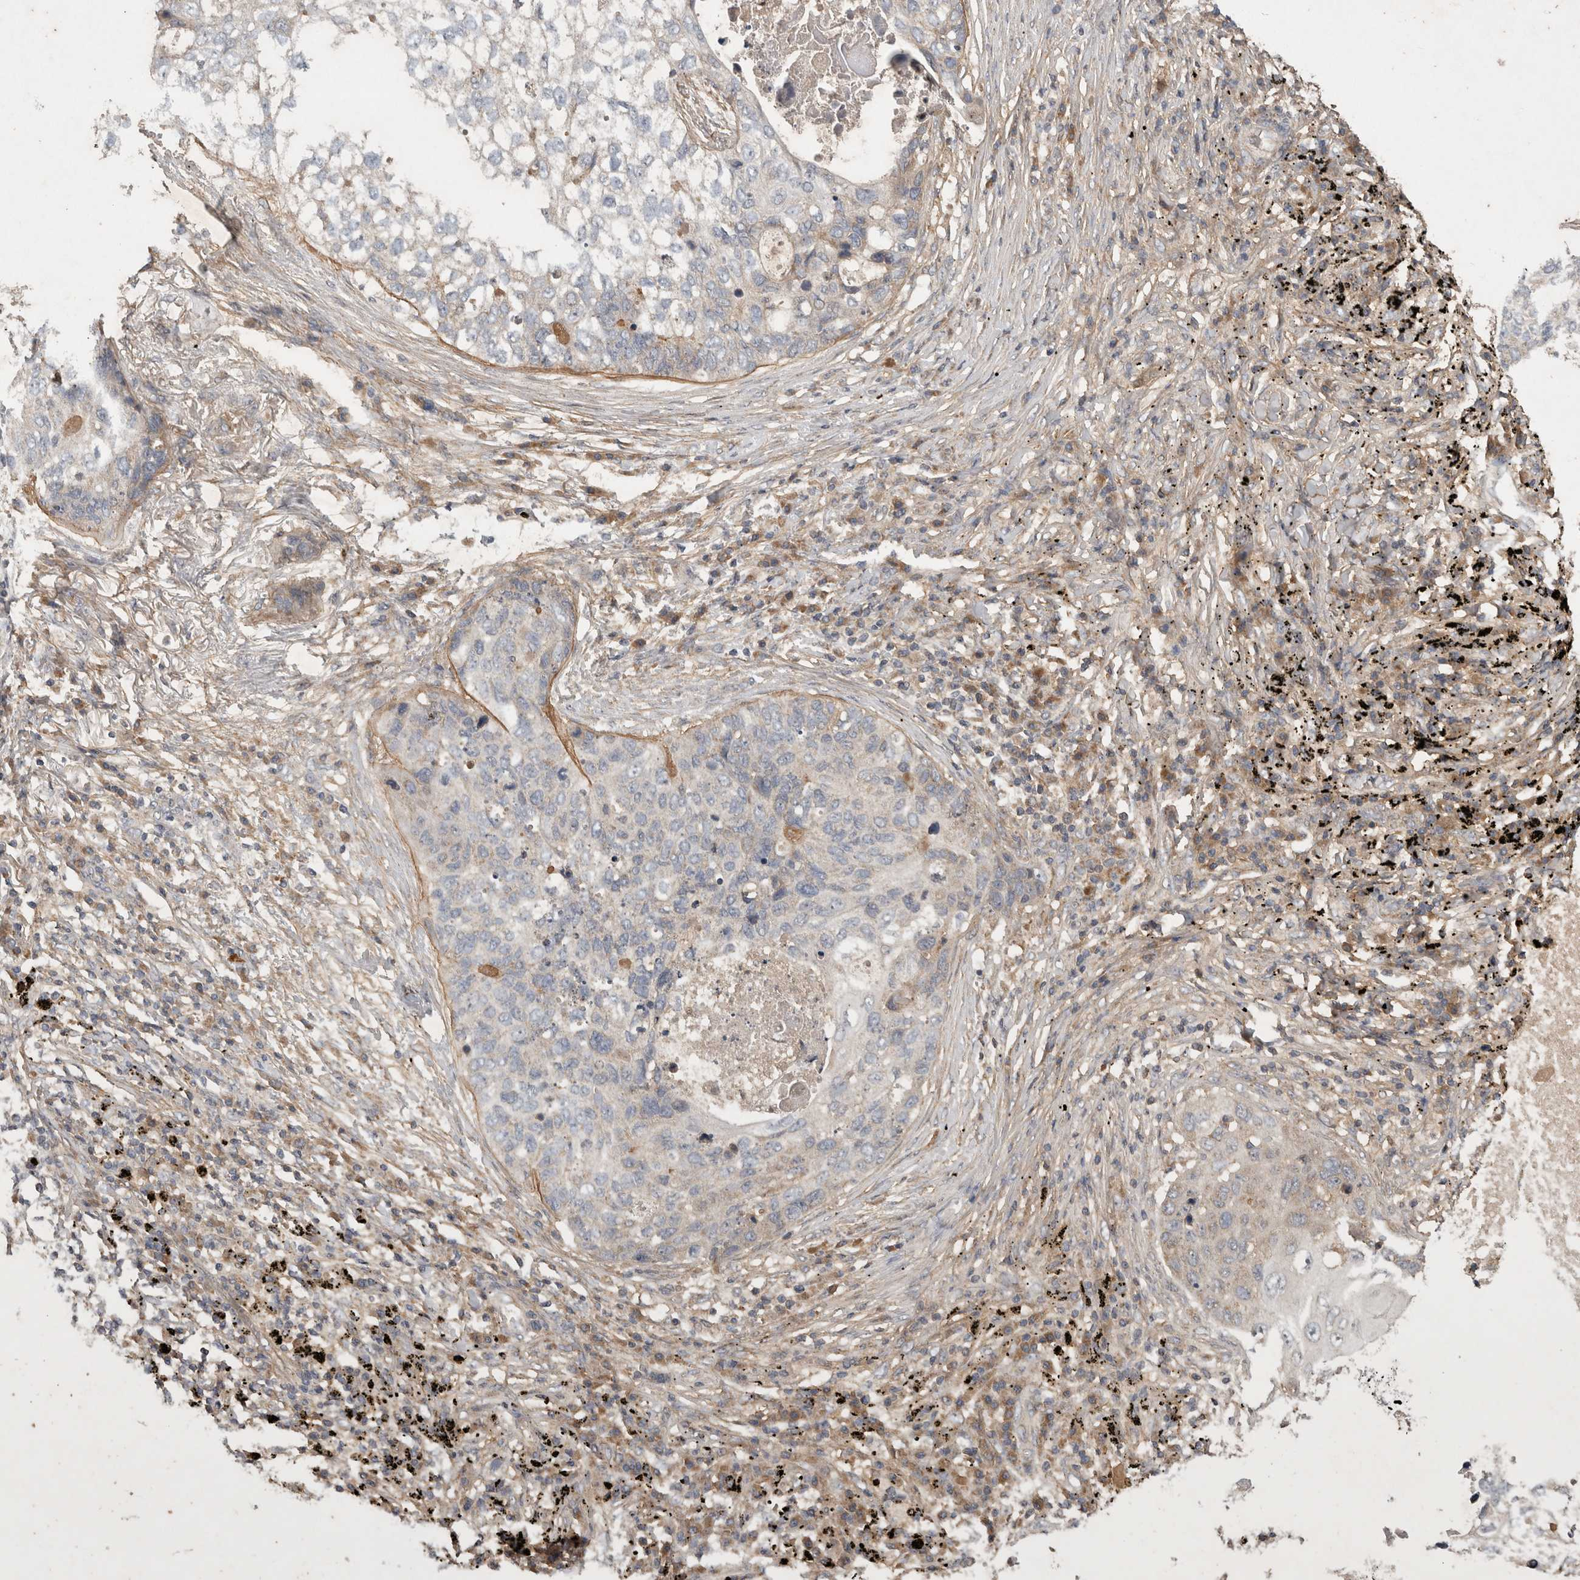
{"staining": {"intensity": "weak", "quantity": "<25%", "location": "cytoplasmic/membranous"}, "tissue": "lung cancer", "cell_type": "Tumor cells", "image_type": "cancer", "snomed": [{"axis": "morphology", "description": "Squamous cell carcinoma, NOS"}, {"axis": "topography", "description": "Lung"}], "caption": "High magnification brightfield microscopy of lung cancer (squamous cell carcinoma) stained with DAB (brown) and counterstained with hematoxylin (blue): tumor cells show no significant staining.", "gene": "TRMT61B", "patient": {"sex": "female", "age": 63}}